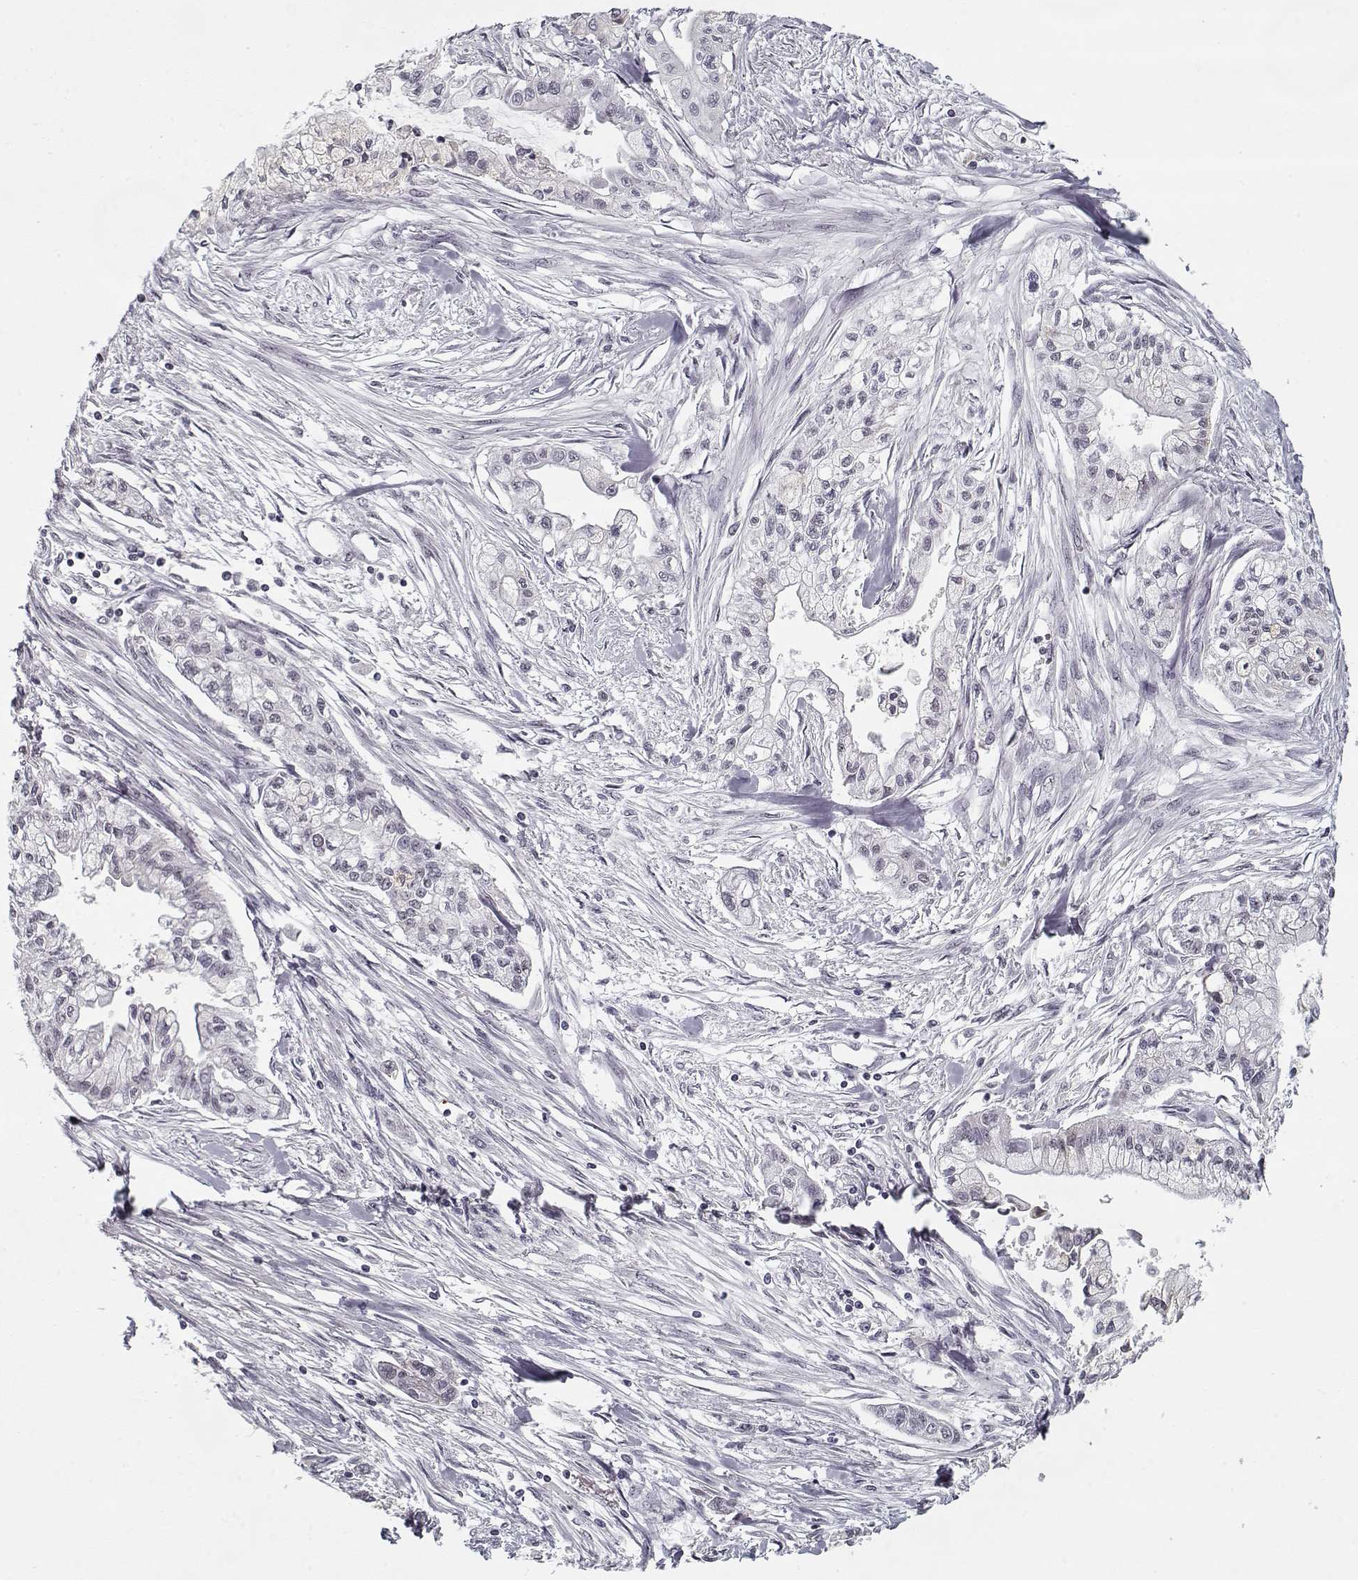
{"staining": {"intensity": "negative", "quantity": "none", "location": "none"}, "tissue": "pancreatic cancer", "cell_type": "Tumor cells", "image_type": "cancer", "snomed": [{"axis": "morphology", "description": "Adenocarcinoma, NOS"}, {"axis": "topography", "description": "Pancreas"}], "caption": "The histopathology image exhibits no staining of tumor cells in pancreatic adenocarcinoma.", "gene": "TESPA1", "patient": {"sex": "male", "age": 54}}